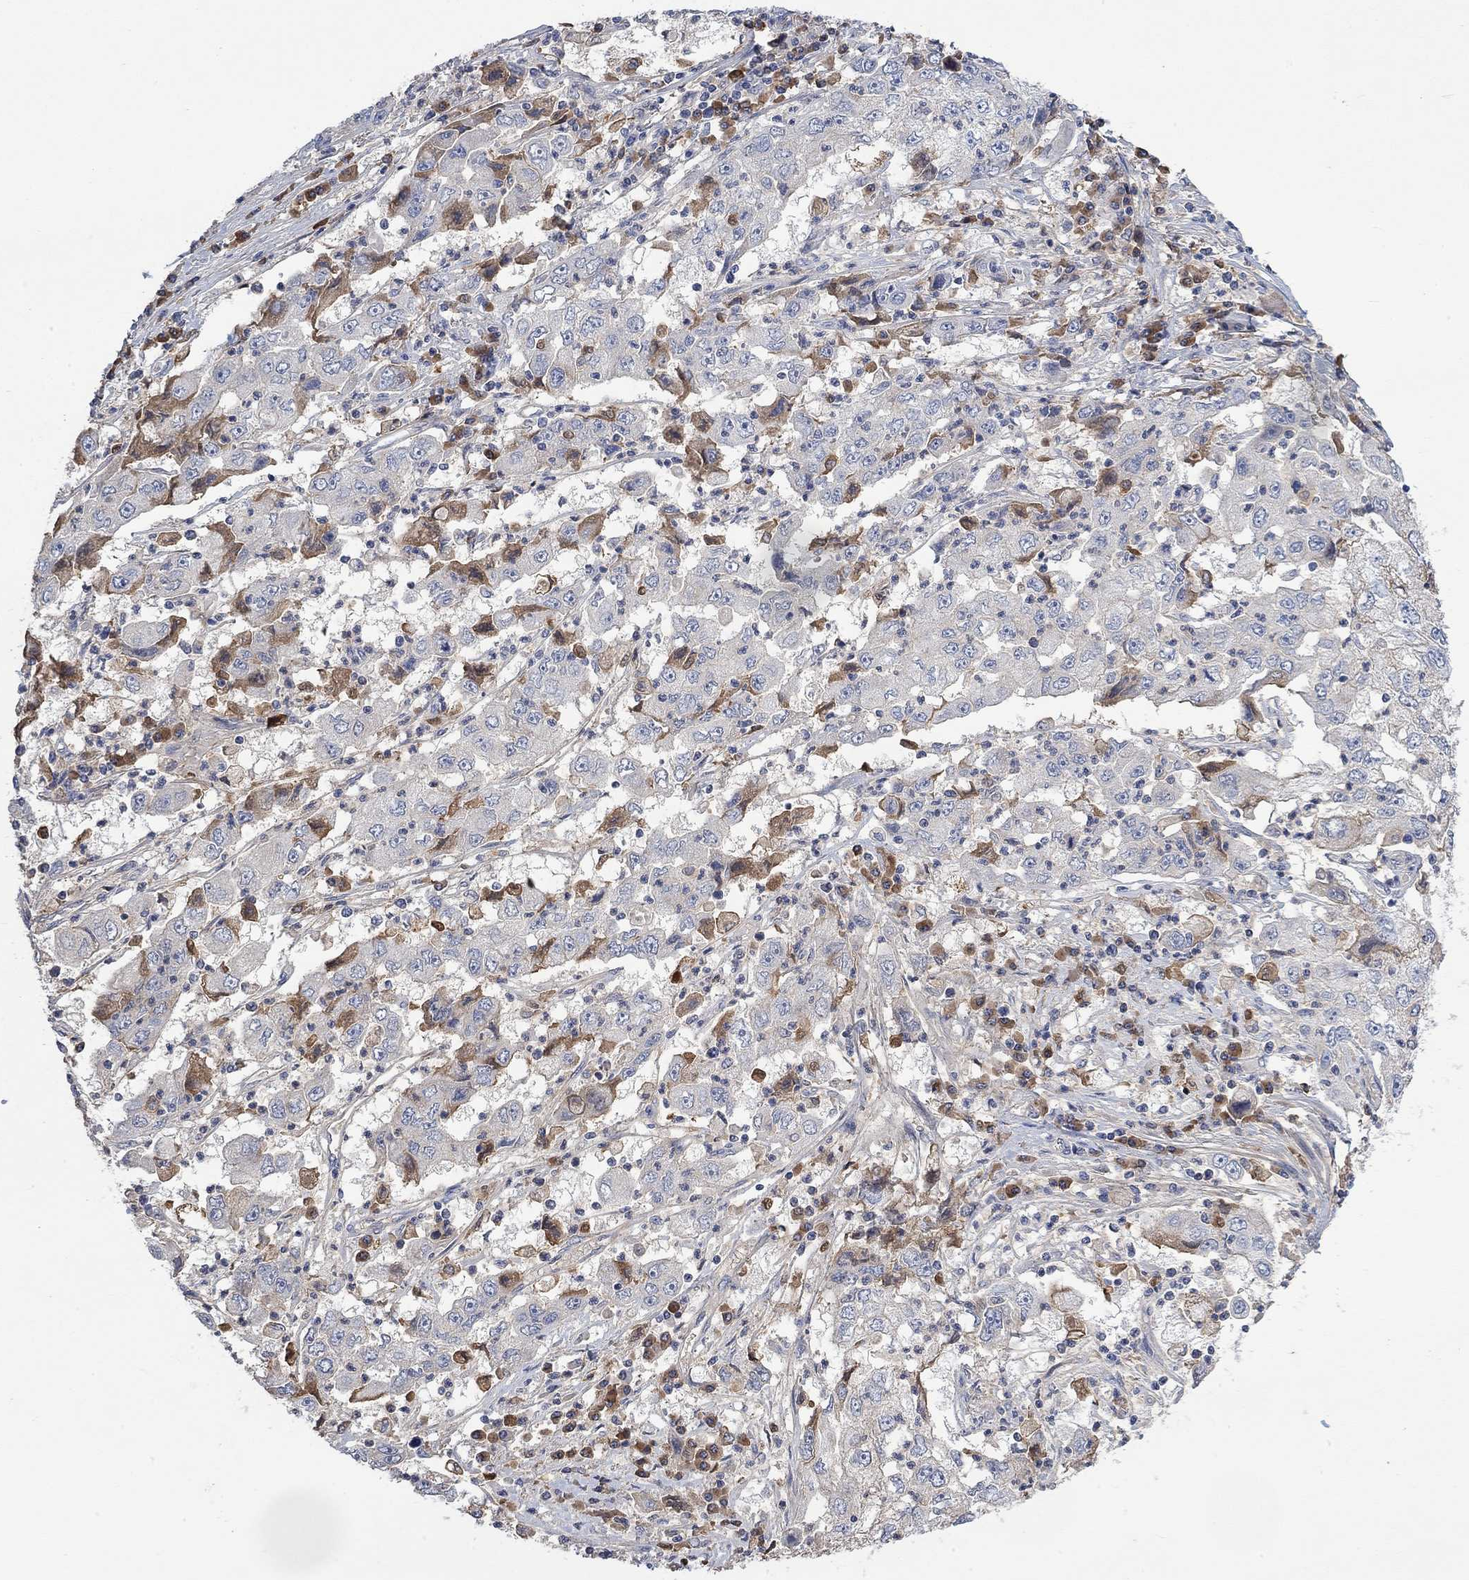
{"staining": {"intensity": "moderate", "quantity": "<25%", "location": "cytoplasmic/membranous"}, "tissue": "cervical cancer", "cell_type": "Tumor cells", "image_type": "cancer", "snomed": [{"axis": "morphology", "description": "Squamous cell carcinoma, NOS"}, {"axis": "topography", "description": "Cervix"}], "caption": "Immunohistochemistry (DAB (3,3'-diaminobenzidine)) staining of human cervical squamous cell carcinoma exhibits moderate cytoplasmic/membranous protein expression in approximately <25% of tumor cells.", "gene": "MSTN", "patient": {"sex": "female", "age": 36}}